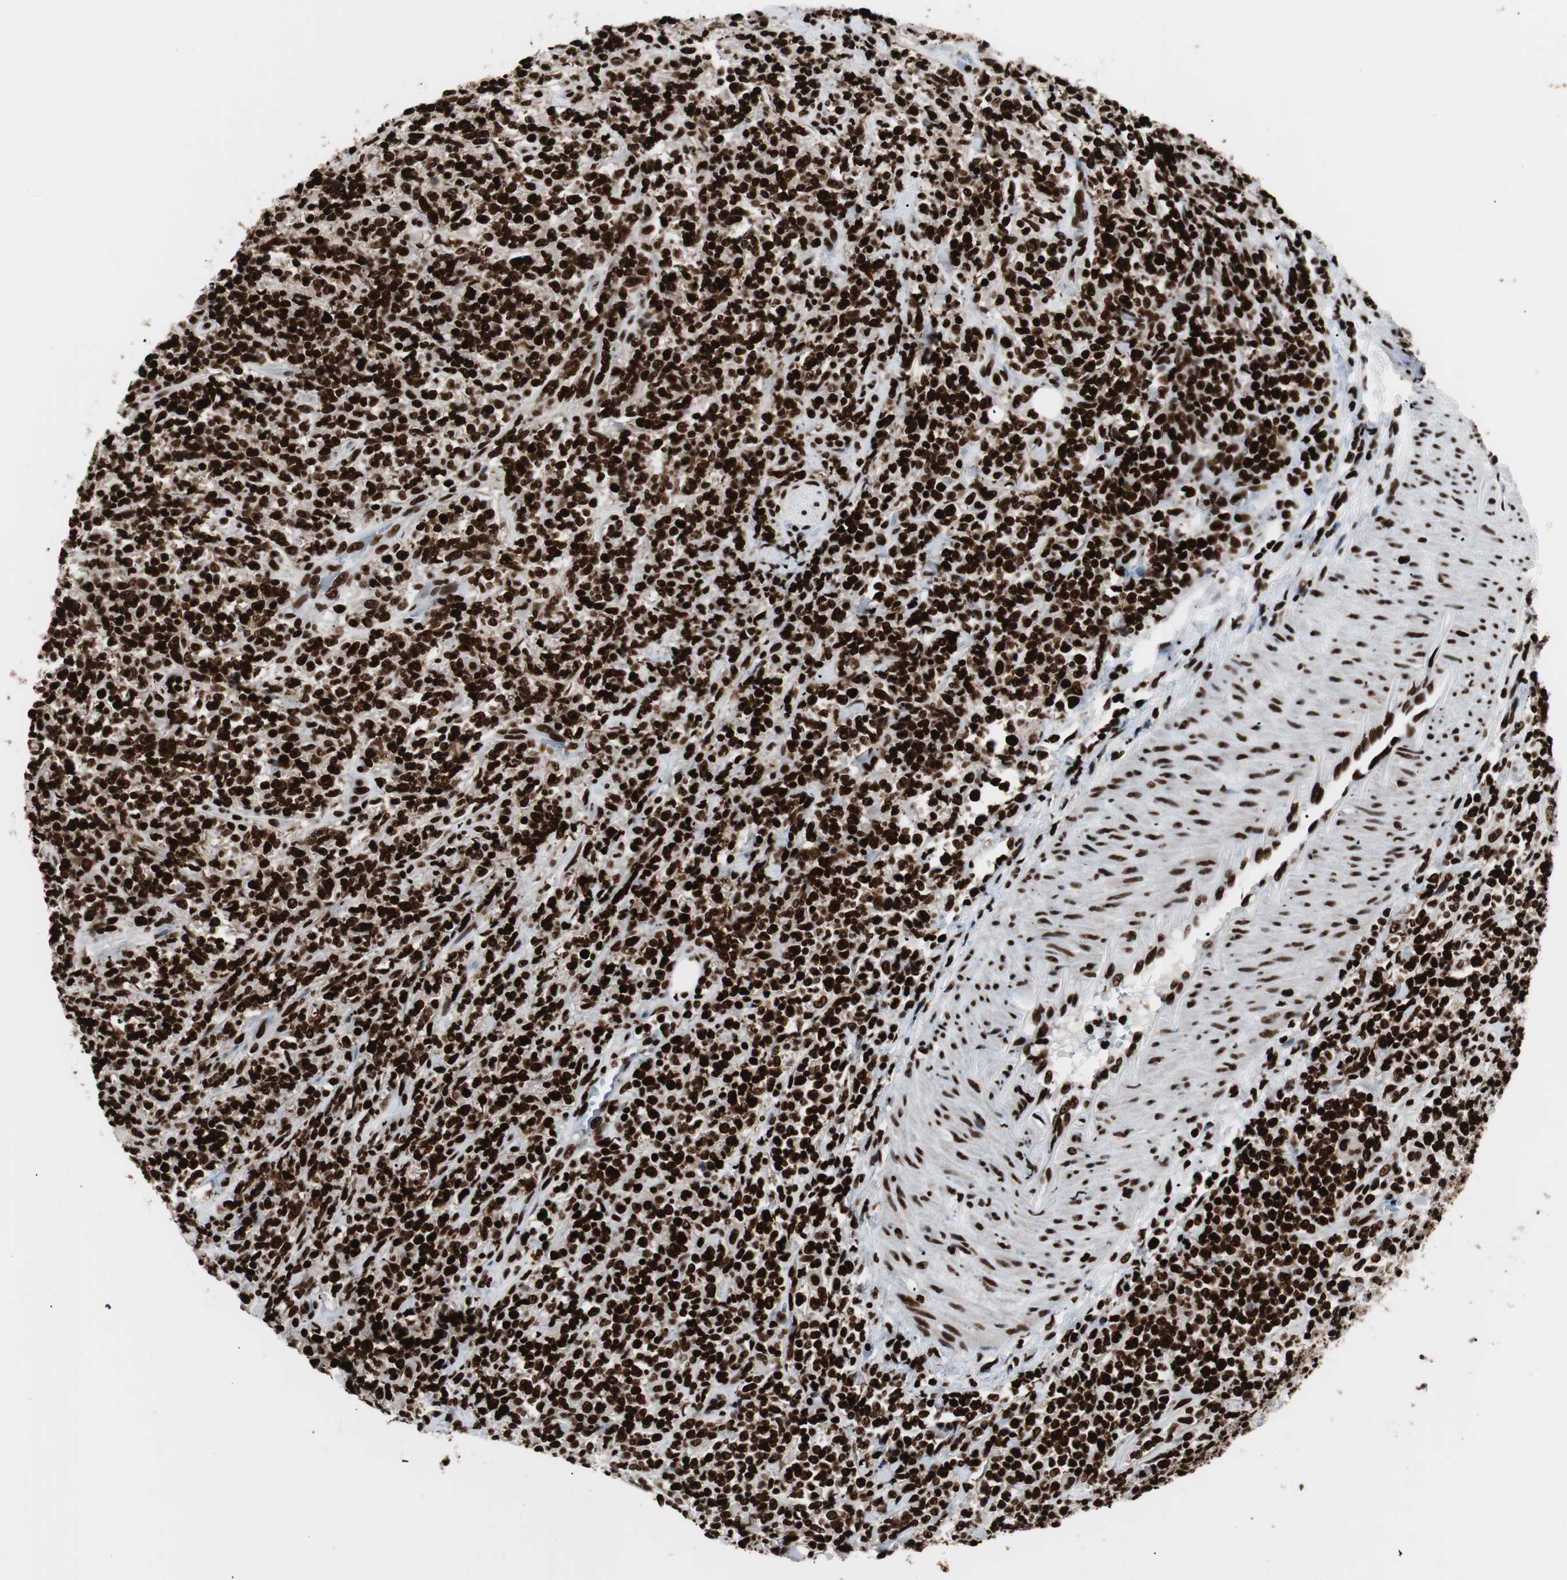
{"staining": {"intensity": "strong", "quantity": ">75%", "location": "nuclear"}, "tissue": "lymphoma", "cell_type": "Tumor cells", "image_type": "cancer", "snomed": [{"axis": "morphology", "description": "Malignant lymphoma, non-Hodgkin's type, High grade"}, {"axis": "topography", "description": "Soft tissue"}], "caption": "Immunohistochemistry (DAB (3,3'-diaminobenzidine)) staining of lymphoma demonstrates strong nuclear protein expression in approximately >75% of tumor cells.", "gene": "MTA2", "patient": {"sex": "male", "age": 18}}